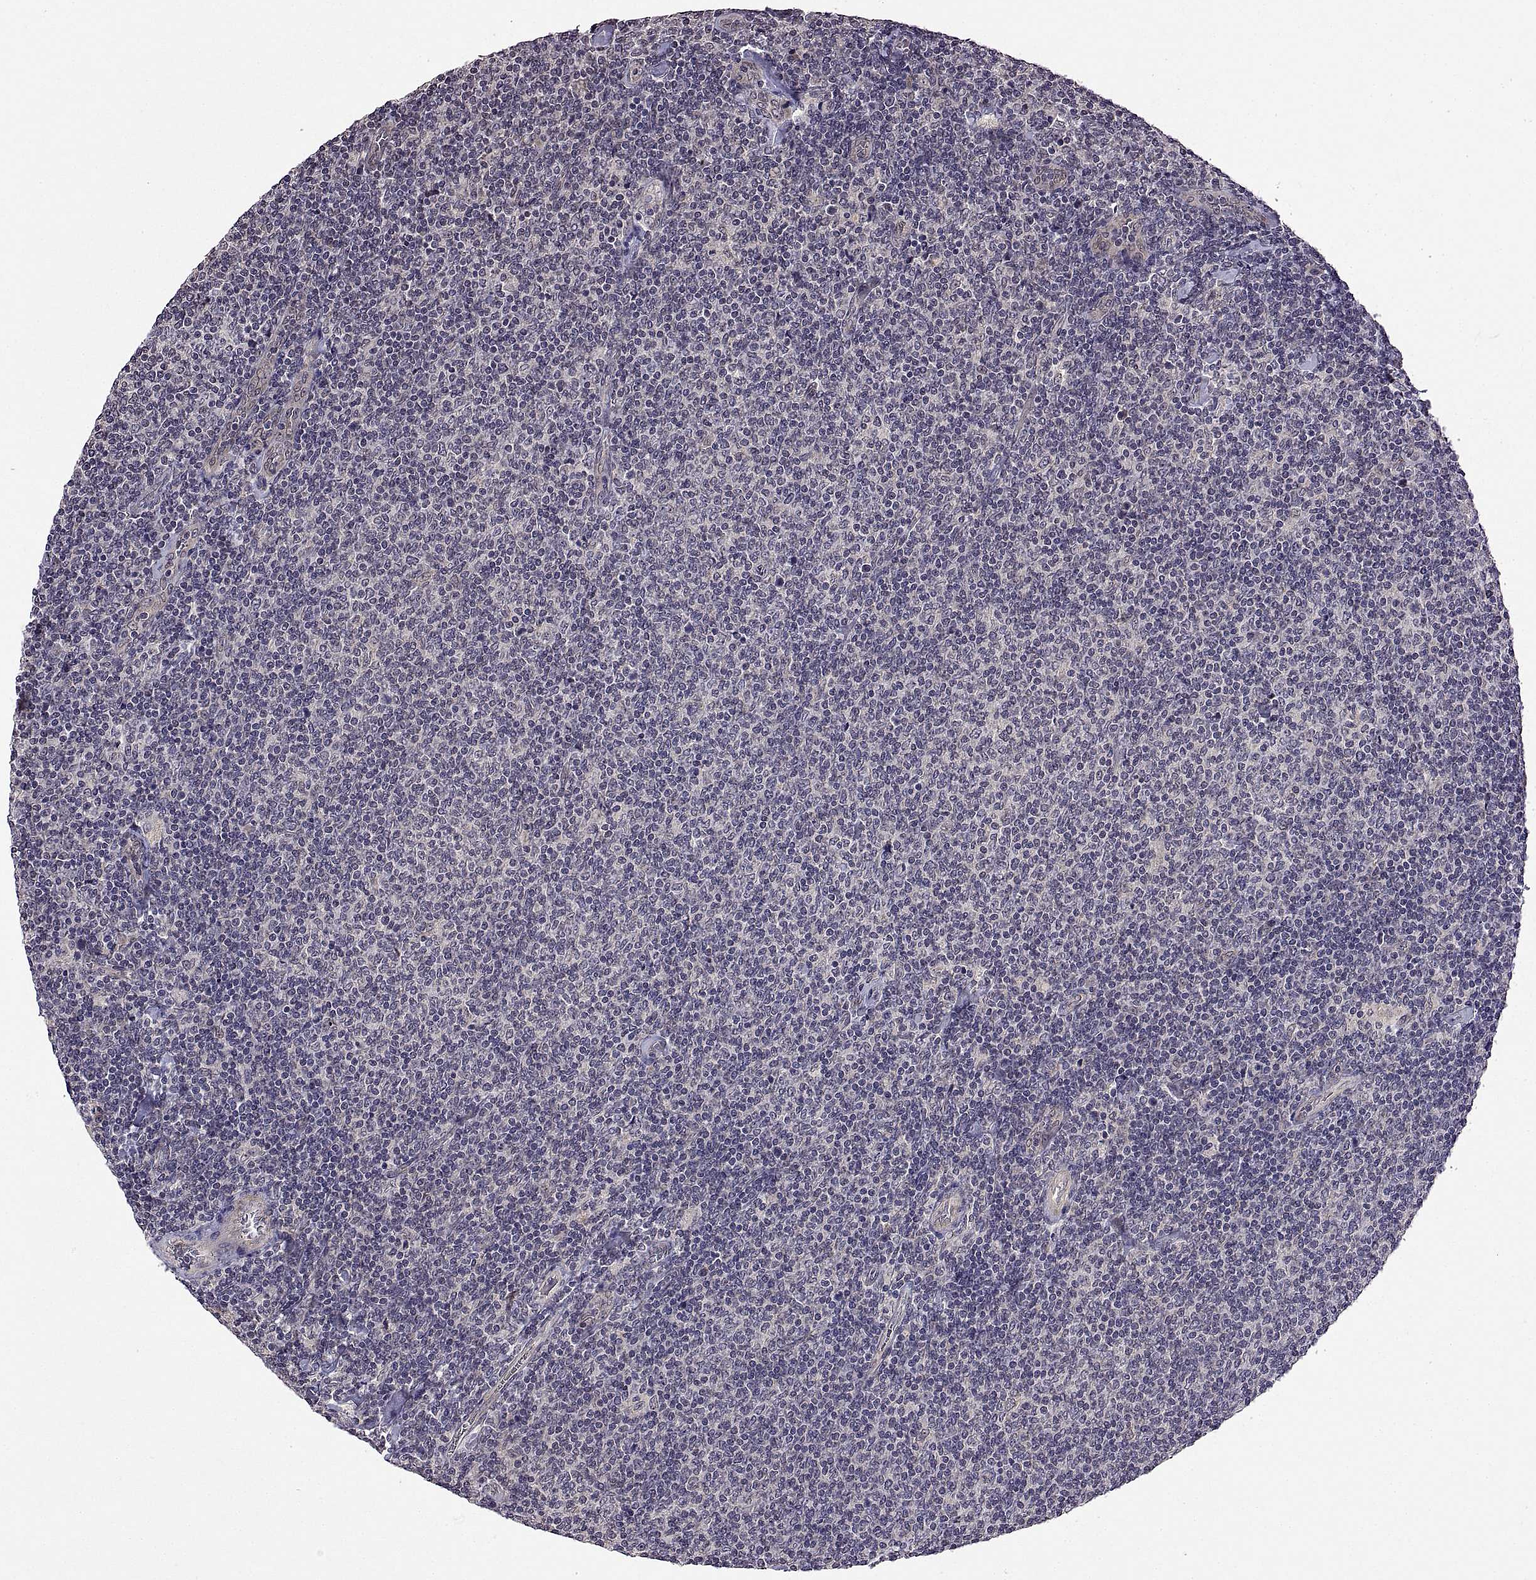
{"staining": {"intensity": "negative", "quantity": "none", "location": "none"}, "tissue": "lymphoma", "cell_type": "Tumor cells", "image_type": "cancer", "snomed": [{"axis": "morphology", "description": "Malignant lymphoma, non-Hodgkin's type, Low grade"}, {"axis": "topography", "description": "Lymph node"}], "caption": "Immunohistochemistry of malignant lymphoma, non-Hodgkin's type (low-grade) exhibits no expression in tumor cells.", "gene": "LAMA1", "patient": {"sex": "male", "age": 52}}